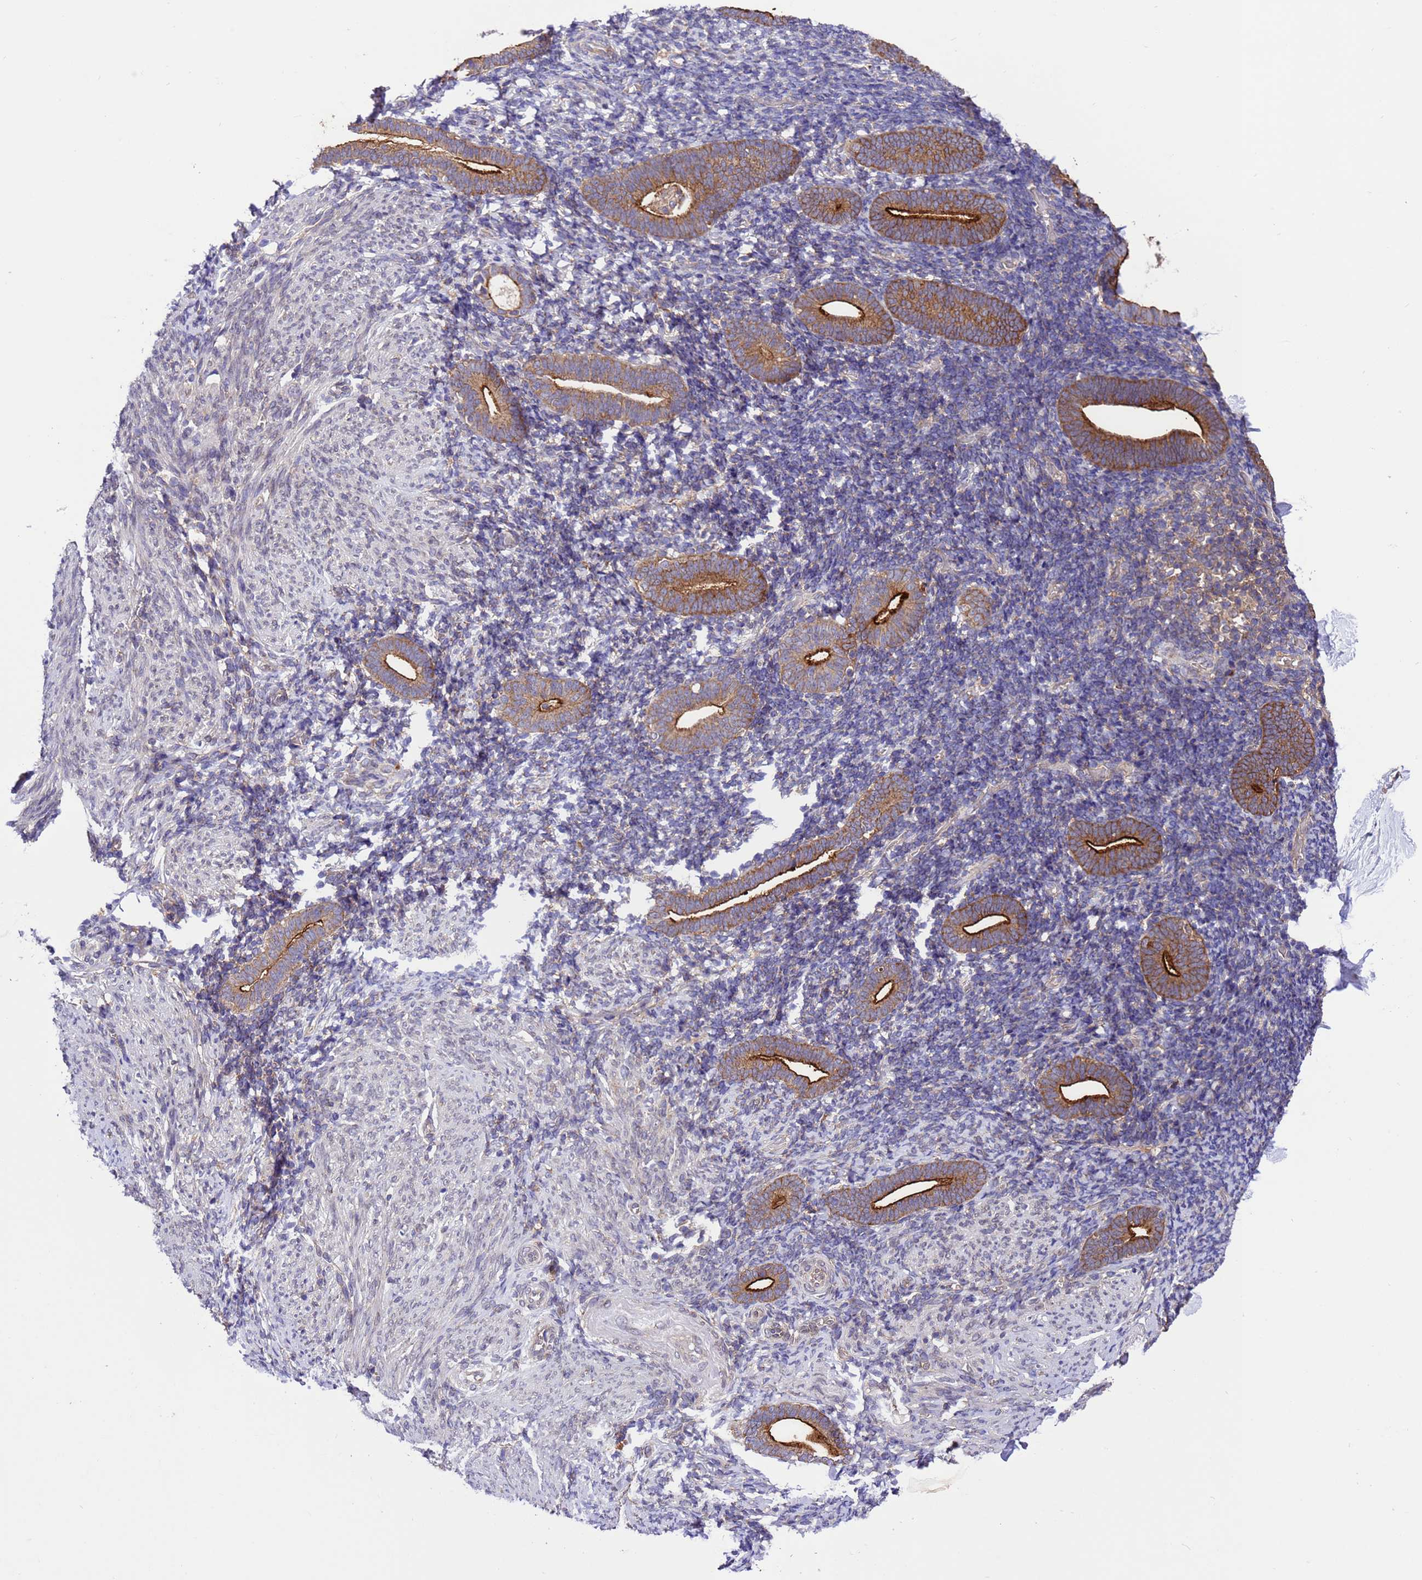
{"staining": {"intensity": "moderate", "quantity": "25%-75%", "location": "cytoplasmic/membranous"}, "tissue": "endometrium", "cell_type": "Cells in endometrial stroma", "image_type": "normal", "snomed": [{"axis": "morphology", "description": "Normal tissue, NOS"}, {"axis": "topography", "description": "Endometrium"}], "caption": "Moderate cytoplasmic/membranous positivity is present in about 25%-75% of cells in endometrial stroma in benign endometrium. (DAB (3,3'-diaminobenzidine) IHC, brown staining for protein, blue staining for nuclei).", "gene": "ARHGAP12", "patient": {"sex": "female", "age": 51}}